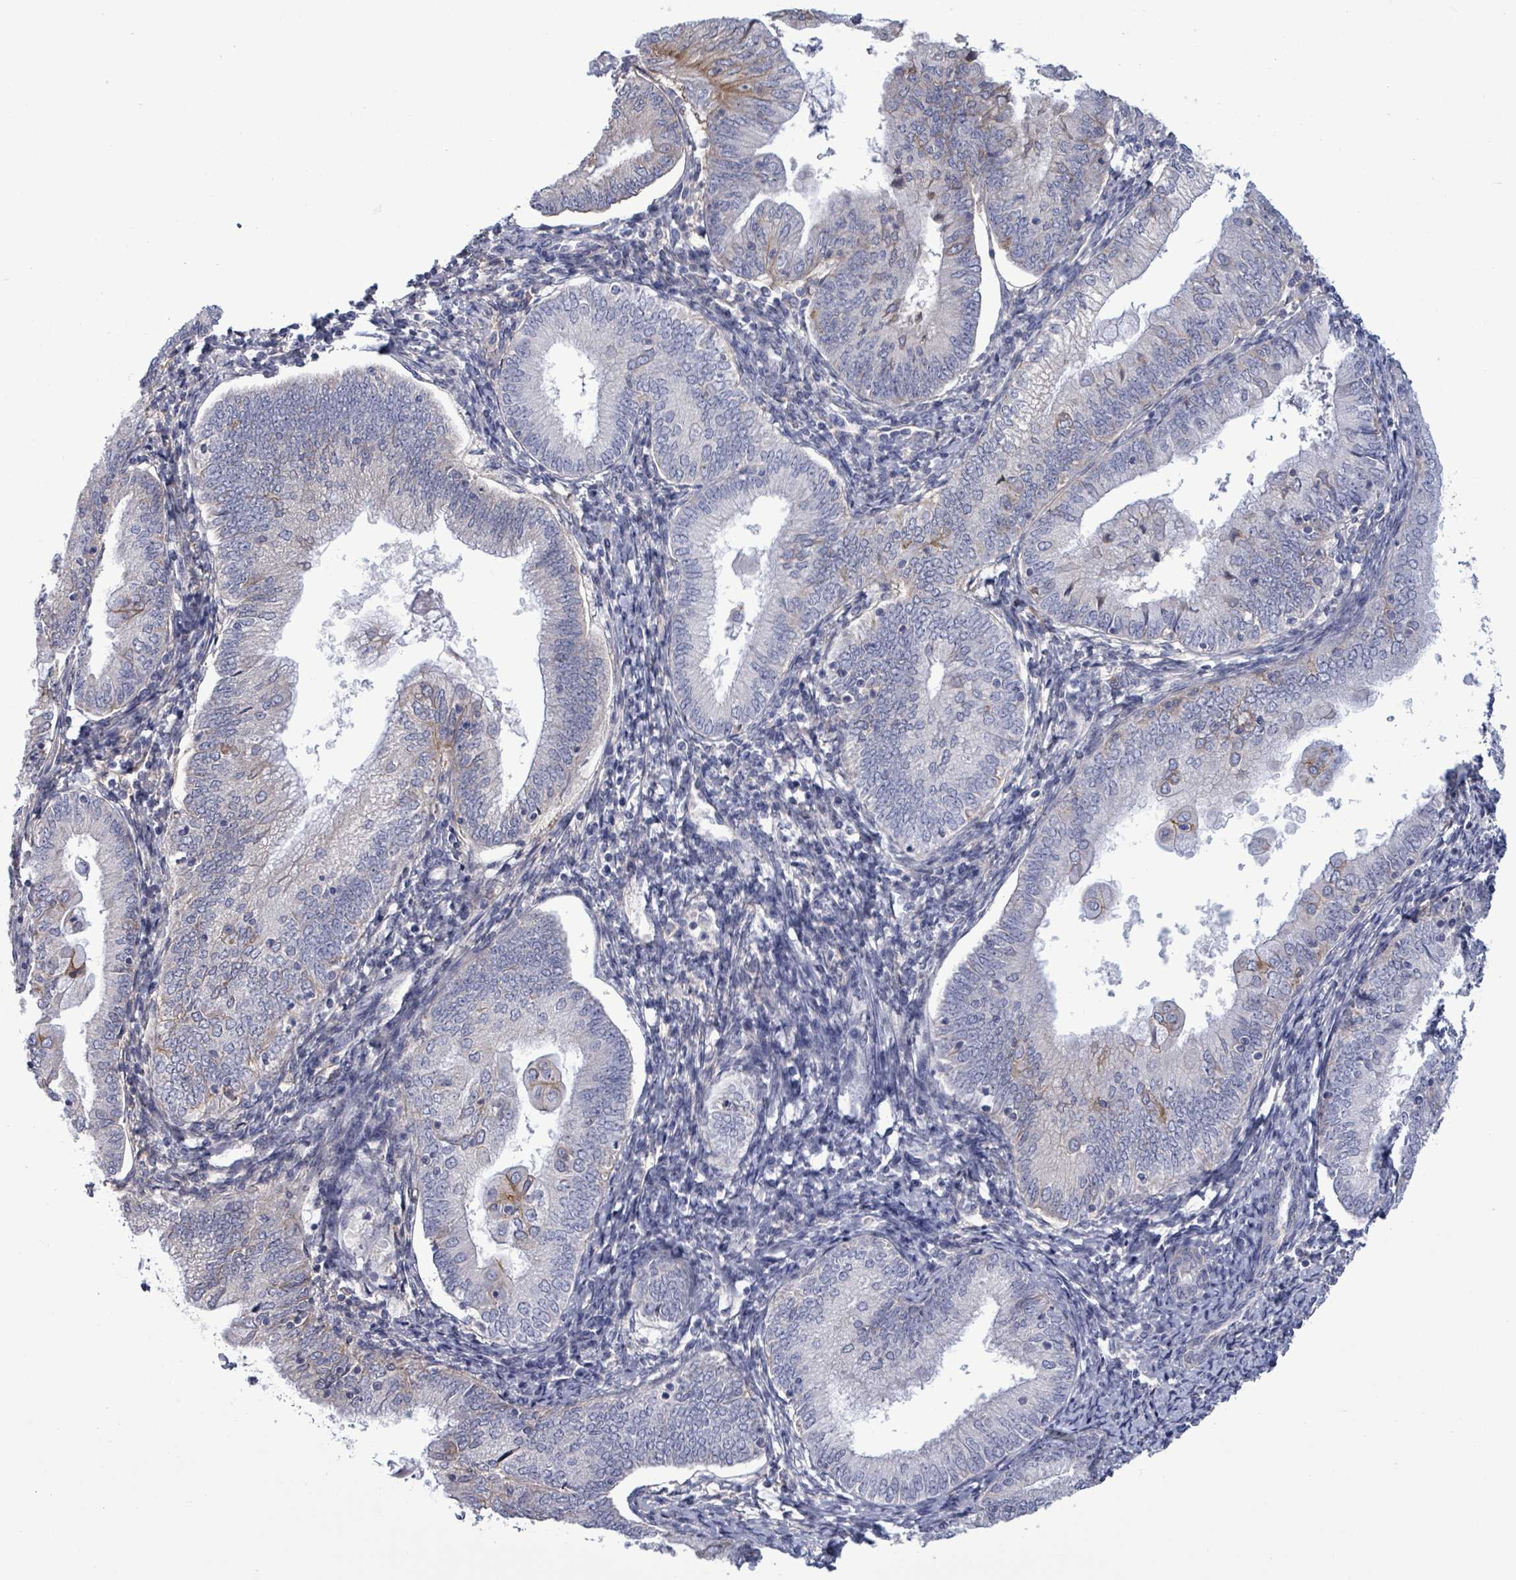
{"staining": {"intensity": "weak", "quantity": "<25%", "location": "cytoplasmic/membranous"}, "tissue": "endometrial cancer", "cell_type": "Tumor cells", "image_type": "cancer", "snomed": [{"axis": "morphology", "description": "Adenocarcinoma, NOS"}, {"axis": "topography", "description": "Endometrium"}], "caption": "A high-resolution image shows IHC staining of endometrial cancer, which exhibits no significant expression in tumor cells. Nuclei are stained in blue.", "gene": "BSG", "patient": {"sex": "female", "age": 55}}